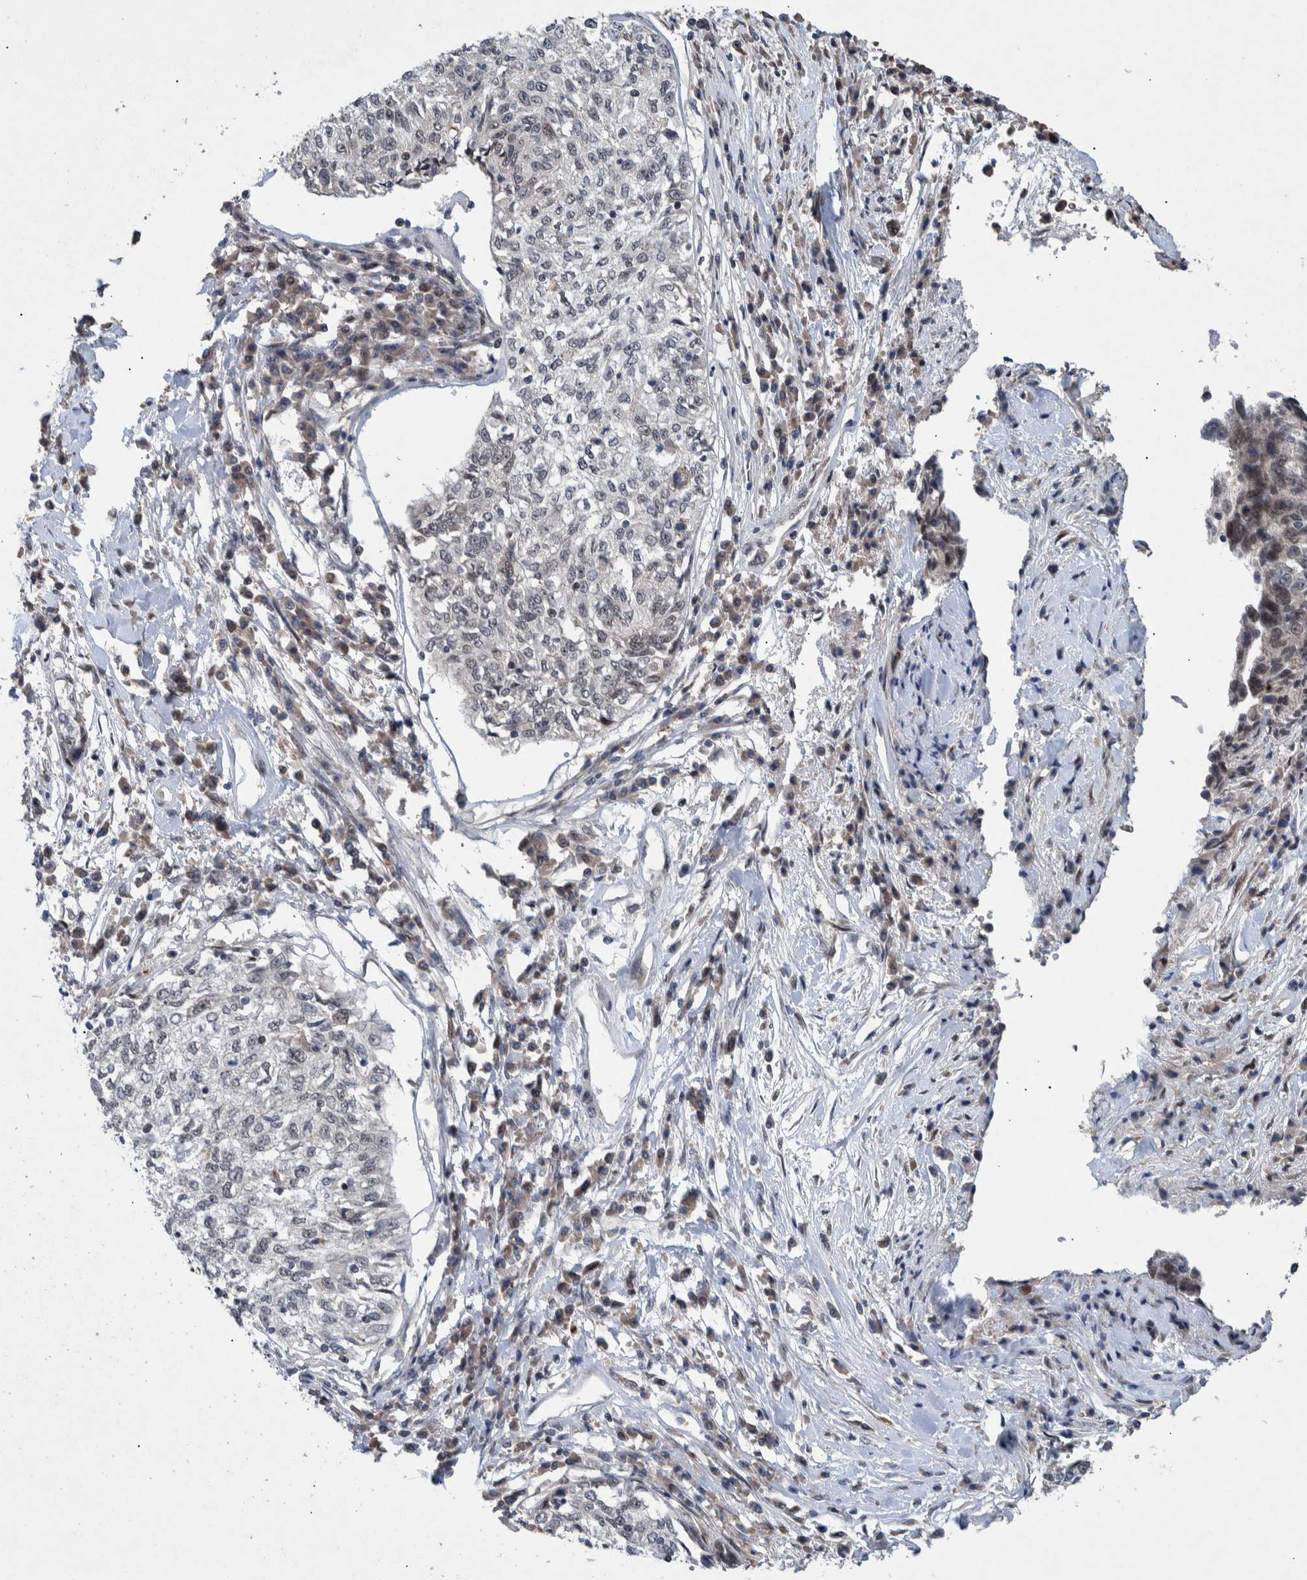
{"staining": {"intensity": "negative", "quantity": "none", "location": "none"}, "tissue": "cervical cancer", "cell_type": "Tumor cells", "image_type": "cancer", "snomed": [{"axis": "morphology", "description": "Squamous cell carcinoma, NOS"}, {"axis": "topography", "description": "Cervix"}], "caption": "DAB (3,3'-diaminobenzidine) immunohistochemical staining of cervical squamous cell carcinoma shows no significant staining in tumor cells.", "gene": "ESRP1", "patient": {"sex": "female", "age": 57}}